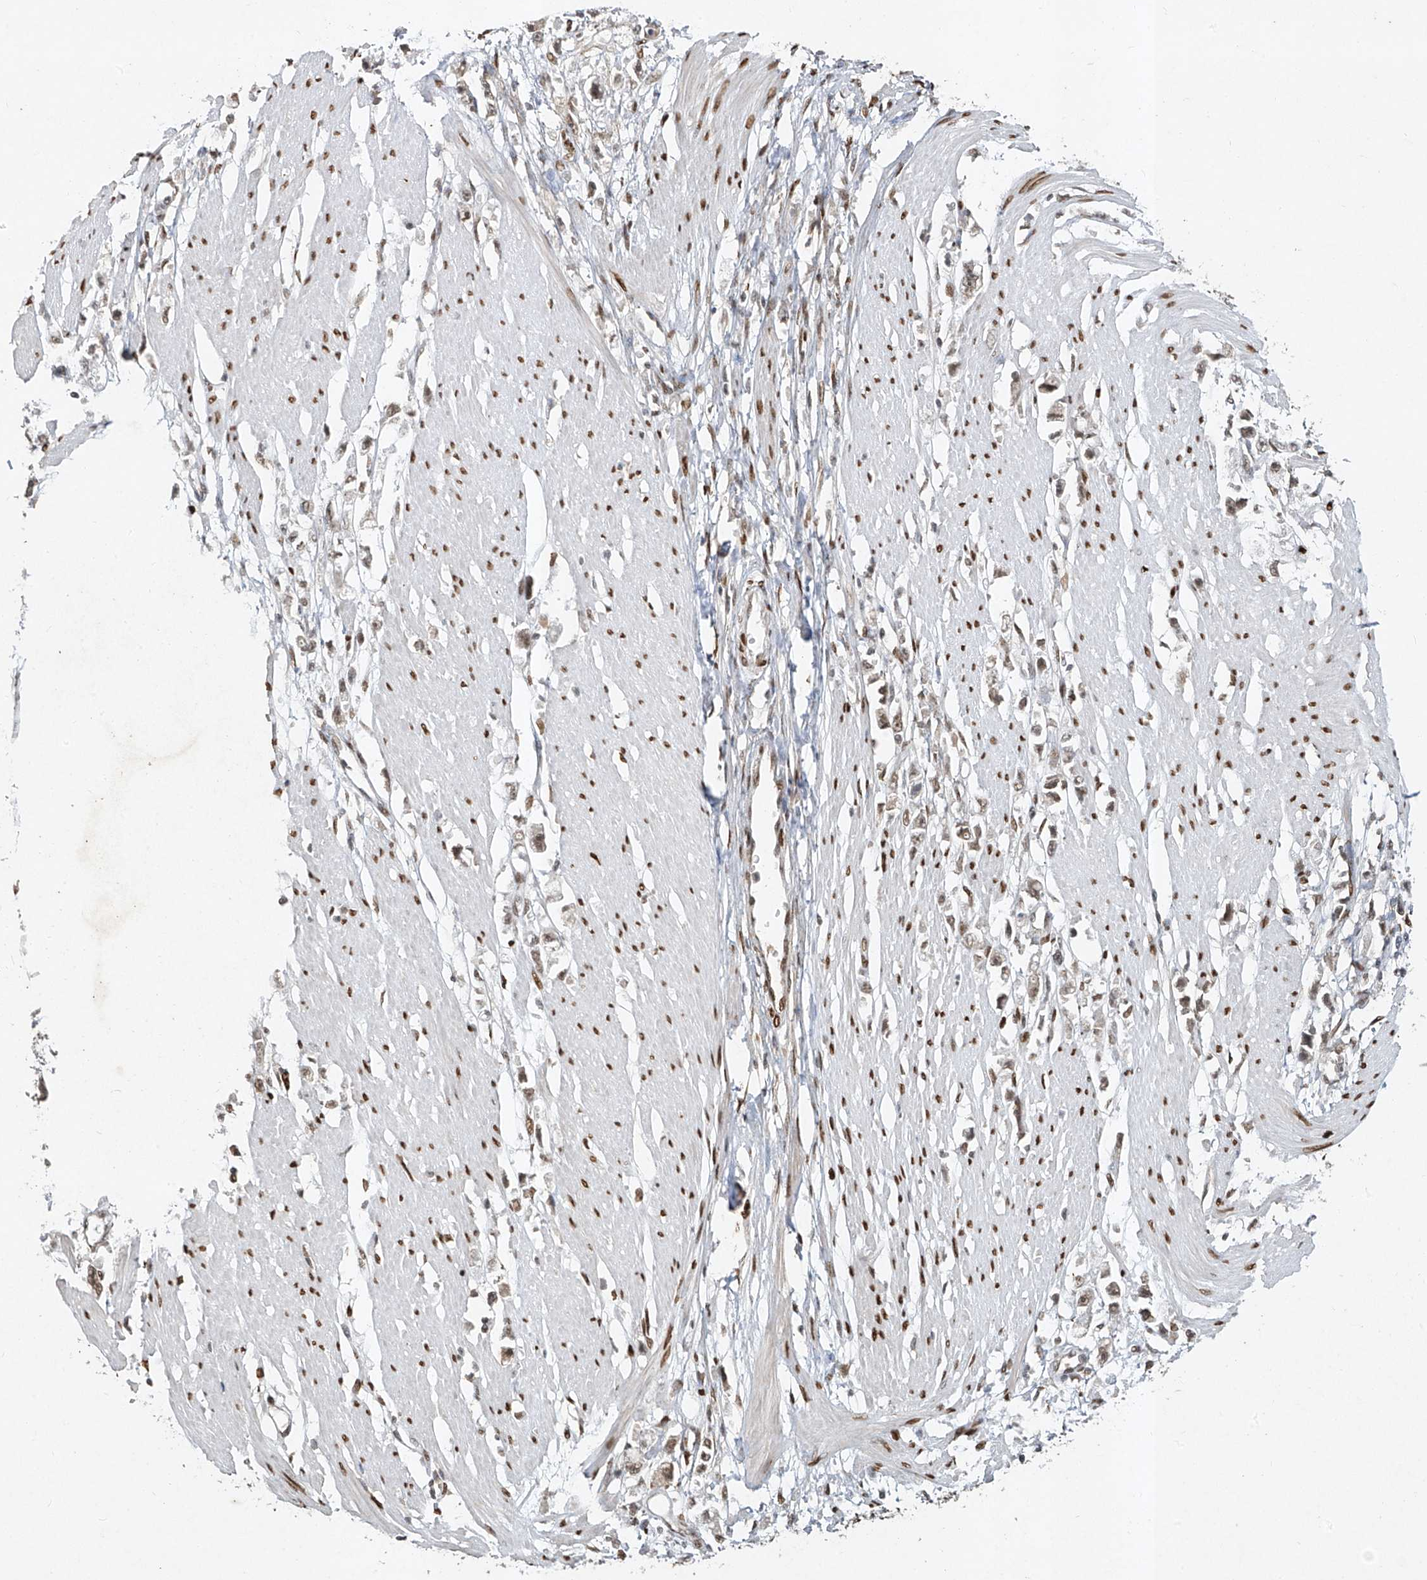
{"staining": {"intensity": "moderate", "quantity": "25%-75%", "location": "nuclear"}, "tissue": "stomach cancer", "cell_type": "Tumor cells", "image_type": "cancer", "snomed": [{"axis": "morphology", "description": "Adenocarcinoma, NOS"}, {"axis": "topography", "description": "Stomach"}], "caption": "About 25%-75% of tumor cells in human stomach adenocarcinoma show moderate nuclear protein staining as visualized by brown immunohistochemical staining.", "gene": "ATRIP", "patient": {"sex": "female", "age": 59}}